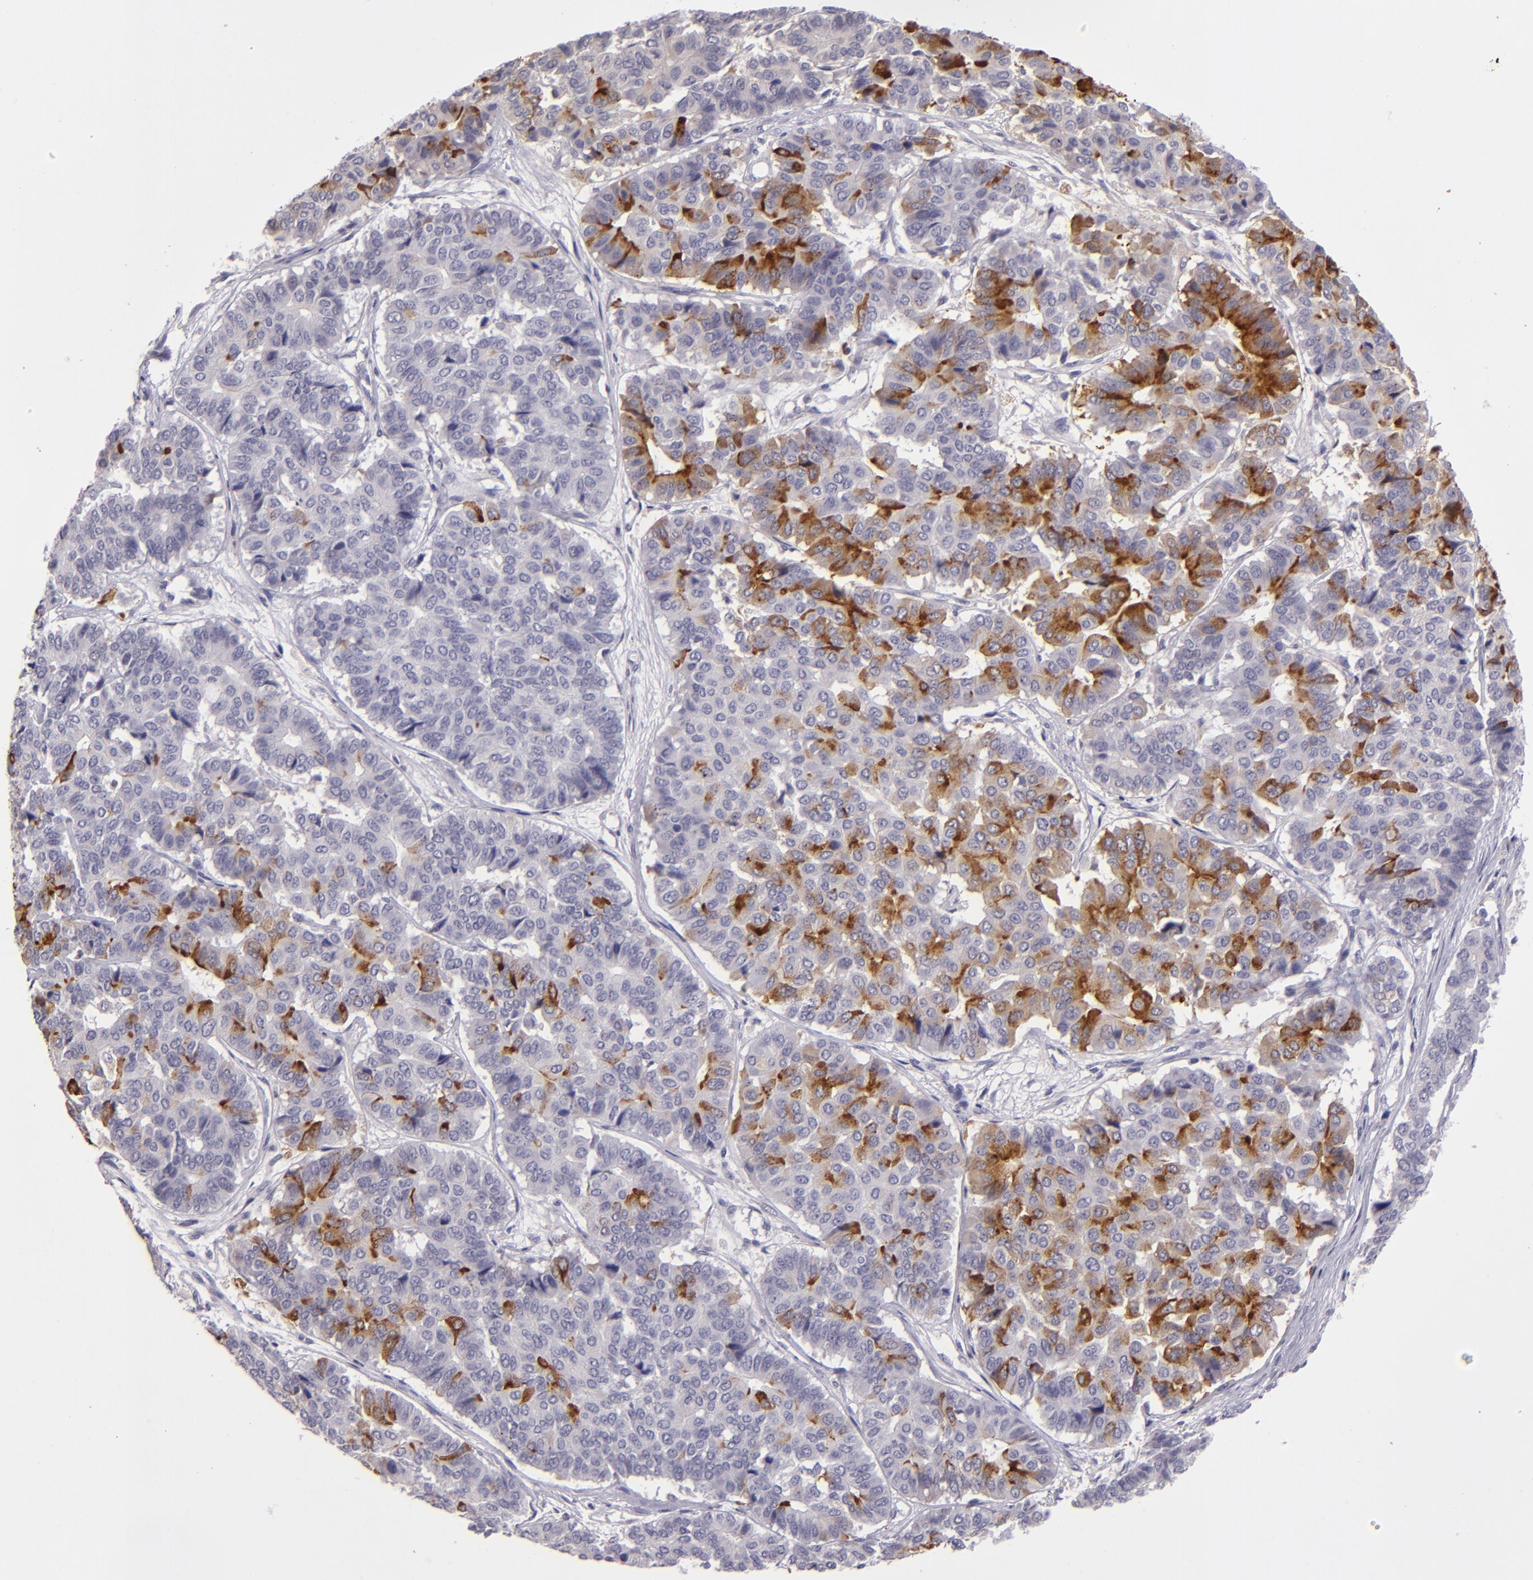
{"staining": {"intensity": "strong", "quantity": "<25%", "location": "cytoplasmic/membranous"}, "tissue": "pancreatic cancer", "cell_type": "Tumor cells", "image_type": "cancer", "snomed": [{"axis": "morphology", "description": "Adenocarcinoma, NOS"}, {"axis": "topography", "description": "Pancreas"}], "caption": "A micrograph of pancreatic cancer (adenocarcinoma) stained for a protein reveals strong cytoplasmic/membranous brown staining in tumor cells. The staining was performed using DAB to visualize the protein expression in brown, while the nuclei were stained in blue with hematoxylin (Magnification: 20x).", "gene": "SNCB", "patient": {"sex": "male", "age": 50}}